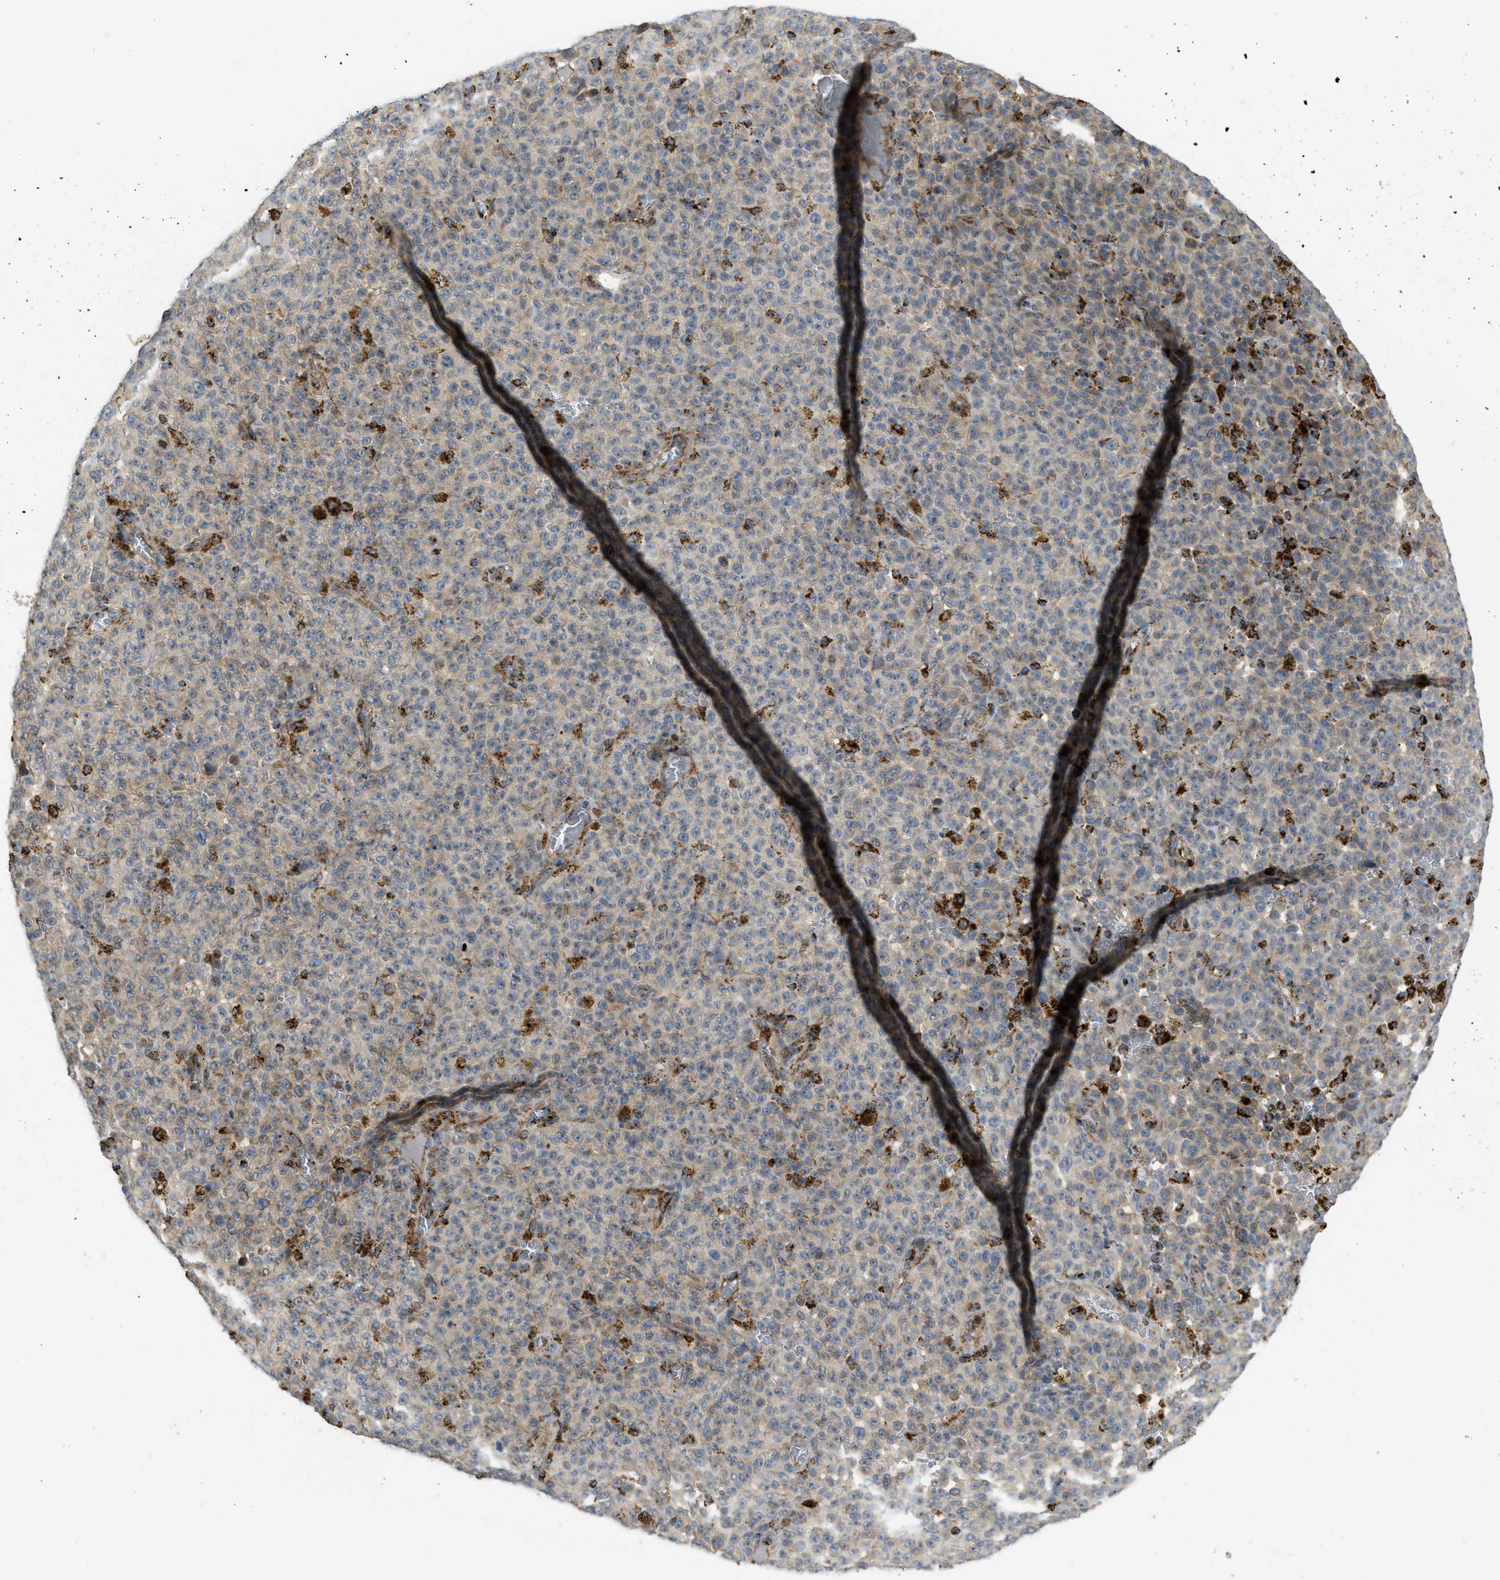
{"staining": {"intensity": "weak", "quantity": "<25%", "location": "cytoplasmic/membranous"}, "tissue": "melanoma", "cell_type": "Tumor cells", "image_type": "cancer", "snomed": [{"axis": "morphology", "description": "Malignant melanoma, NOS"}, {"axis": "topography", "description": "Skin"}], "caption": "Malignant melanoma stained for a protein using immunohistochemistry (IHC) exhibits no positivity tumor cells.", "gene": "SQOR", "patient": {"sex": "female", "age": 82}}